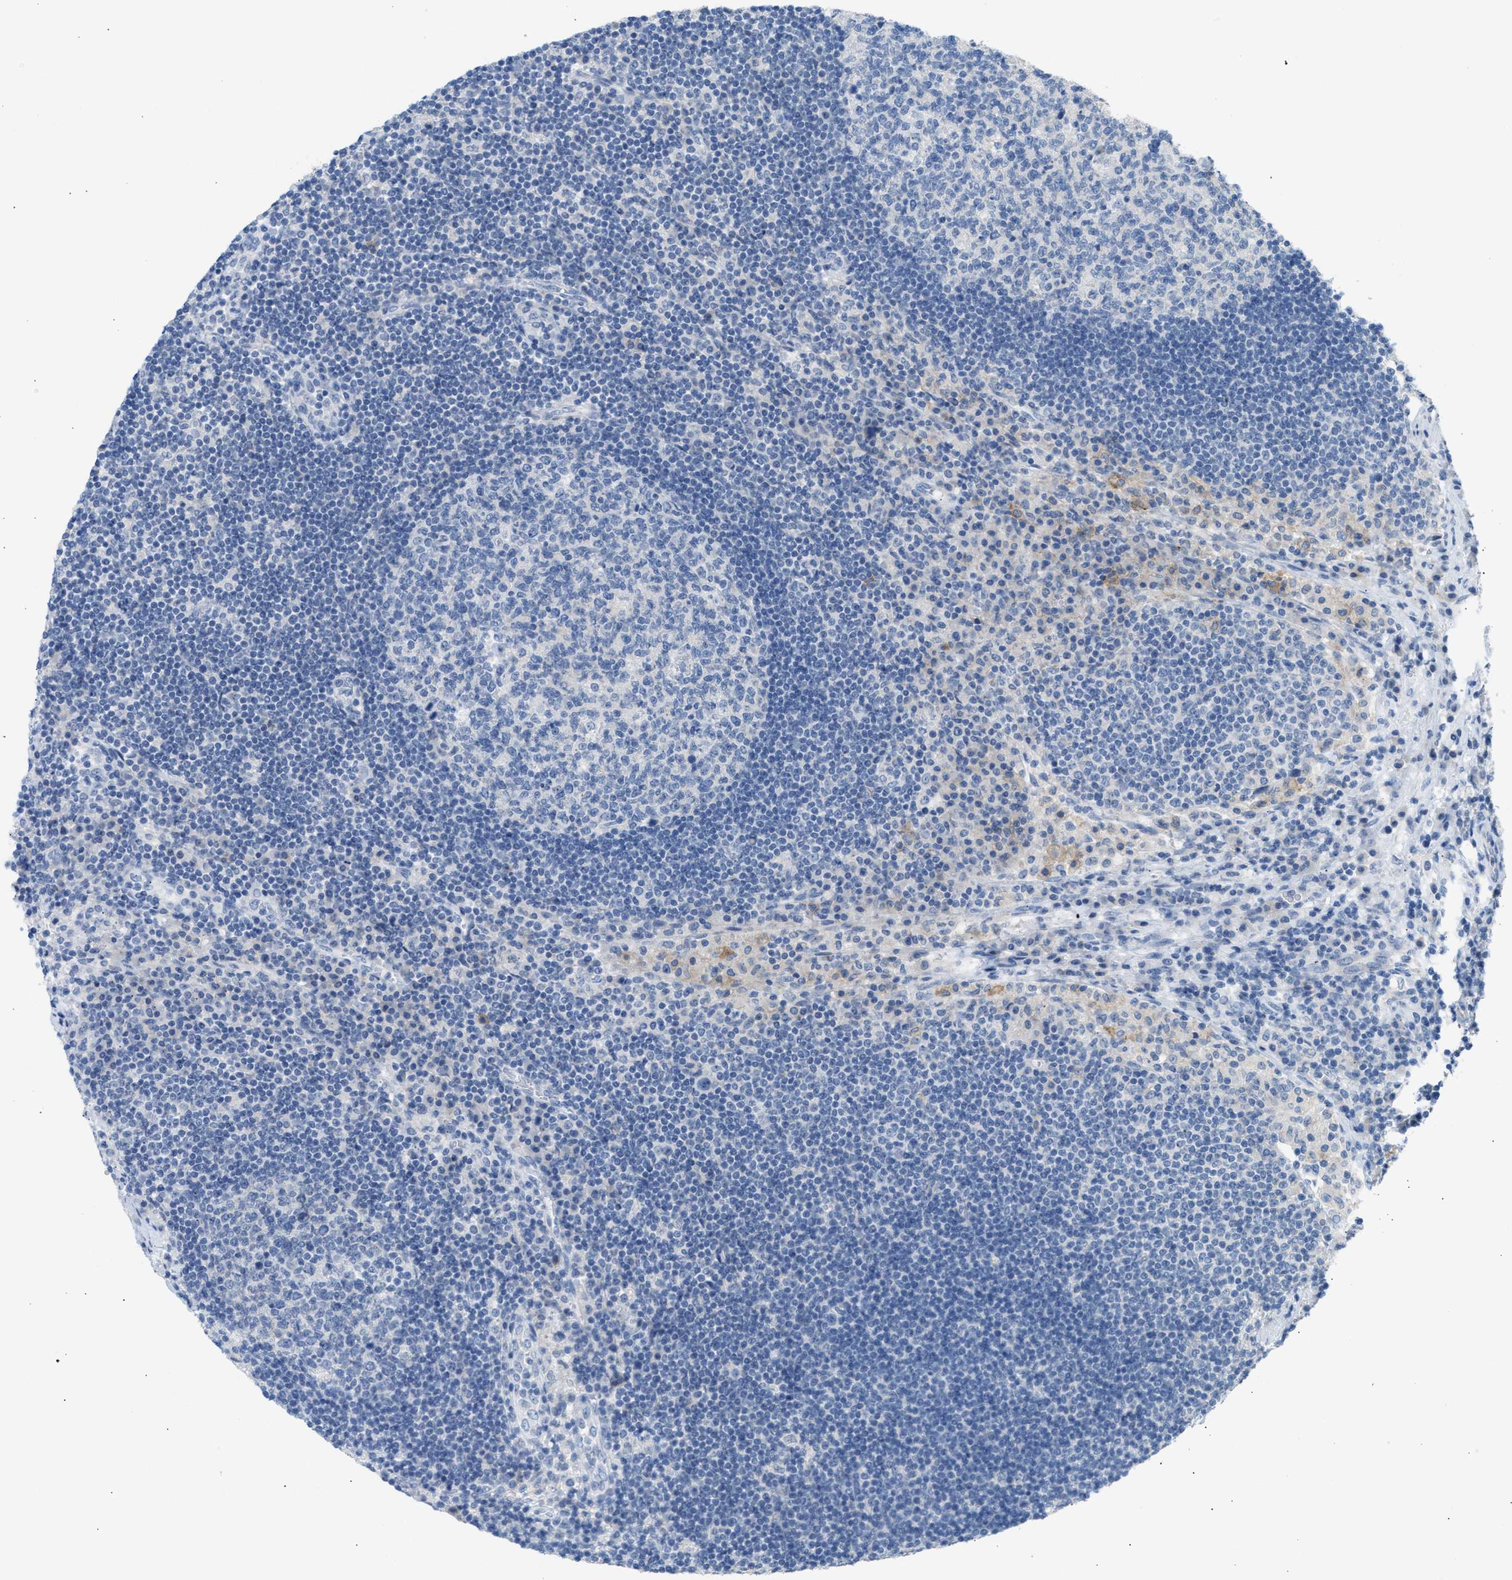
{"staining": {"intensity": "negative", "quantity": "none", "location": "none"}, "tissue": "lymph node", "cell_type": "Germinal center cells", "image_type": "normal", "snomed": [{"axis": "morphology", "description": "Normal tissue, NOS"}, {"axis": "topography", "description": "Lymph node"}], "caption": "A micrograph of lymph node stained for a protein displays no brown staining in germinal center cells.", "gene": "ERBB2", "patient": {"sex": "female", "age": 53}}